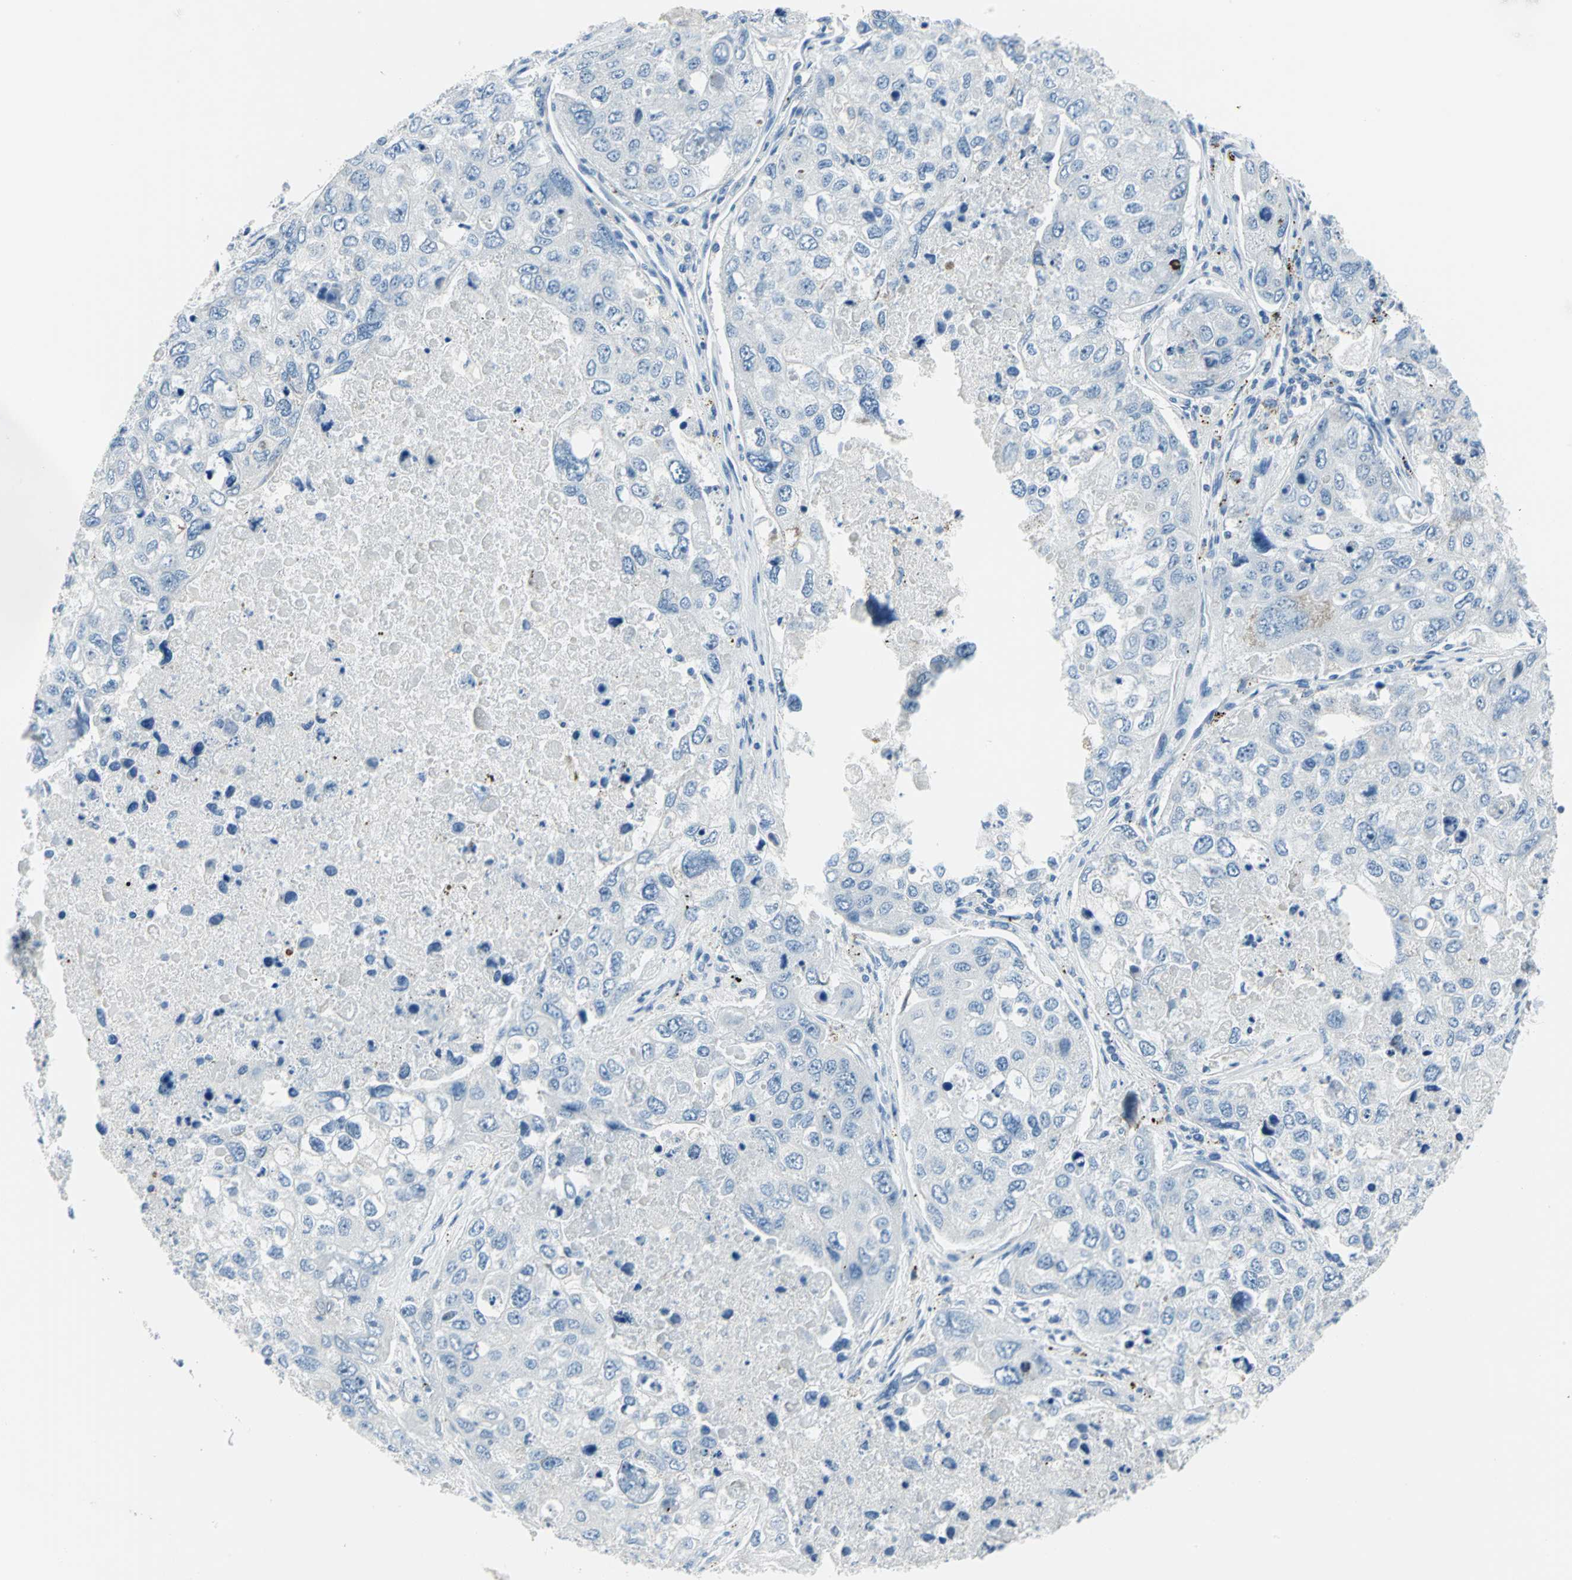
{"staining": {"intensity": "negative", "quantity": "none", "location": "none"}, "tissue": "urothelial cancer", "cell_type": "Tumor cells", "image_type": "cancer", "snomed": [{"axis": "morphology", "description": "Urothelial carcinoma, High grade"}, {"axis": "topography", "description": "Lymph node"}, {"axis": "topography", "description": "Urinary bladder"}], "caption": "A photomicrograph of urothelial cancer stained for a protein exhibits no brown staining in tumor cells.", "gene": "MUC4", "patient": {"sex": "male", "age": 51}}